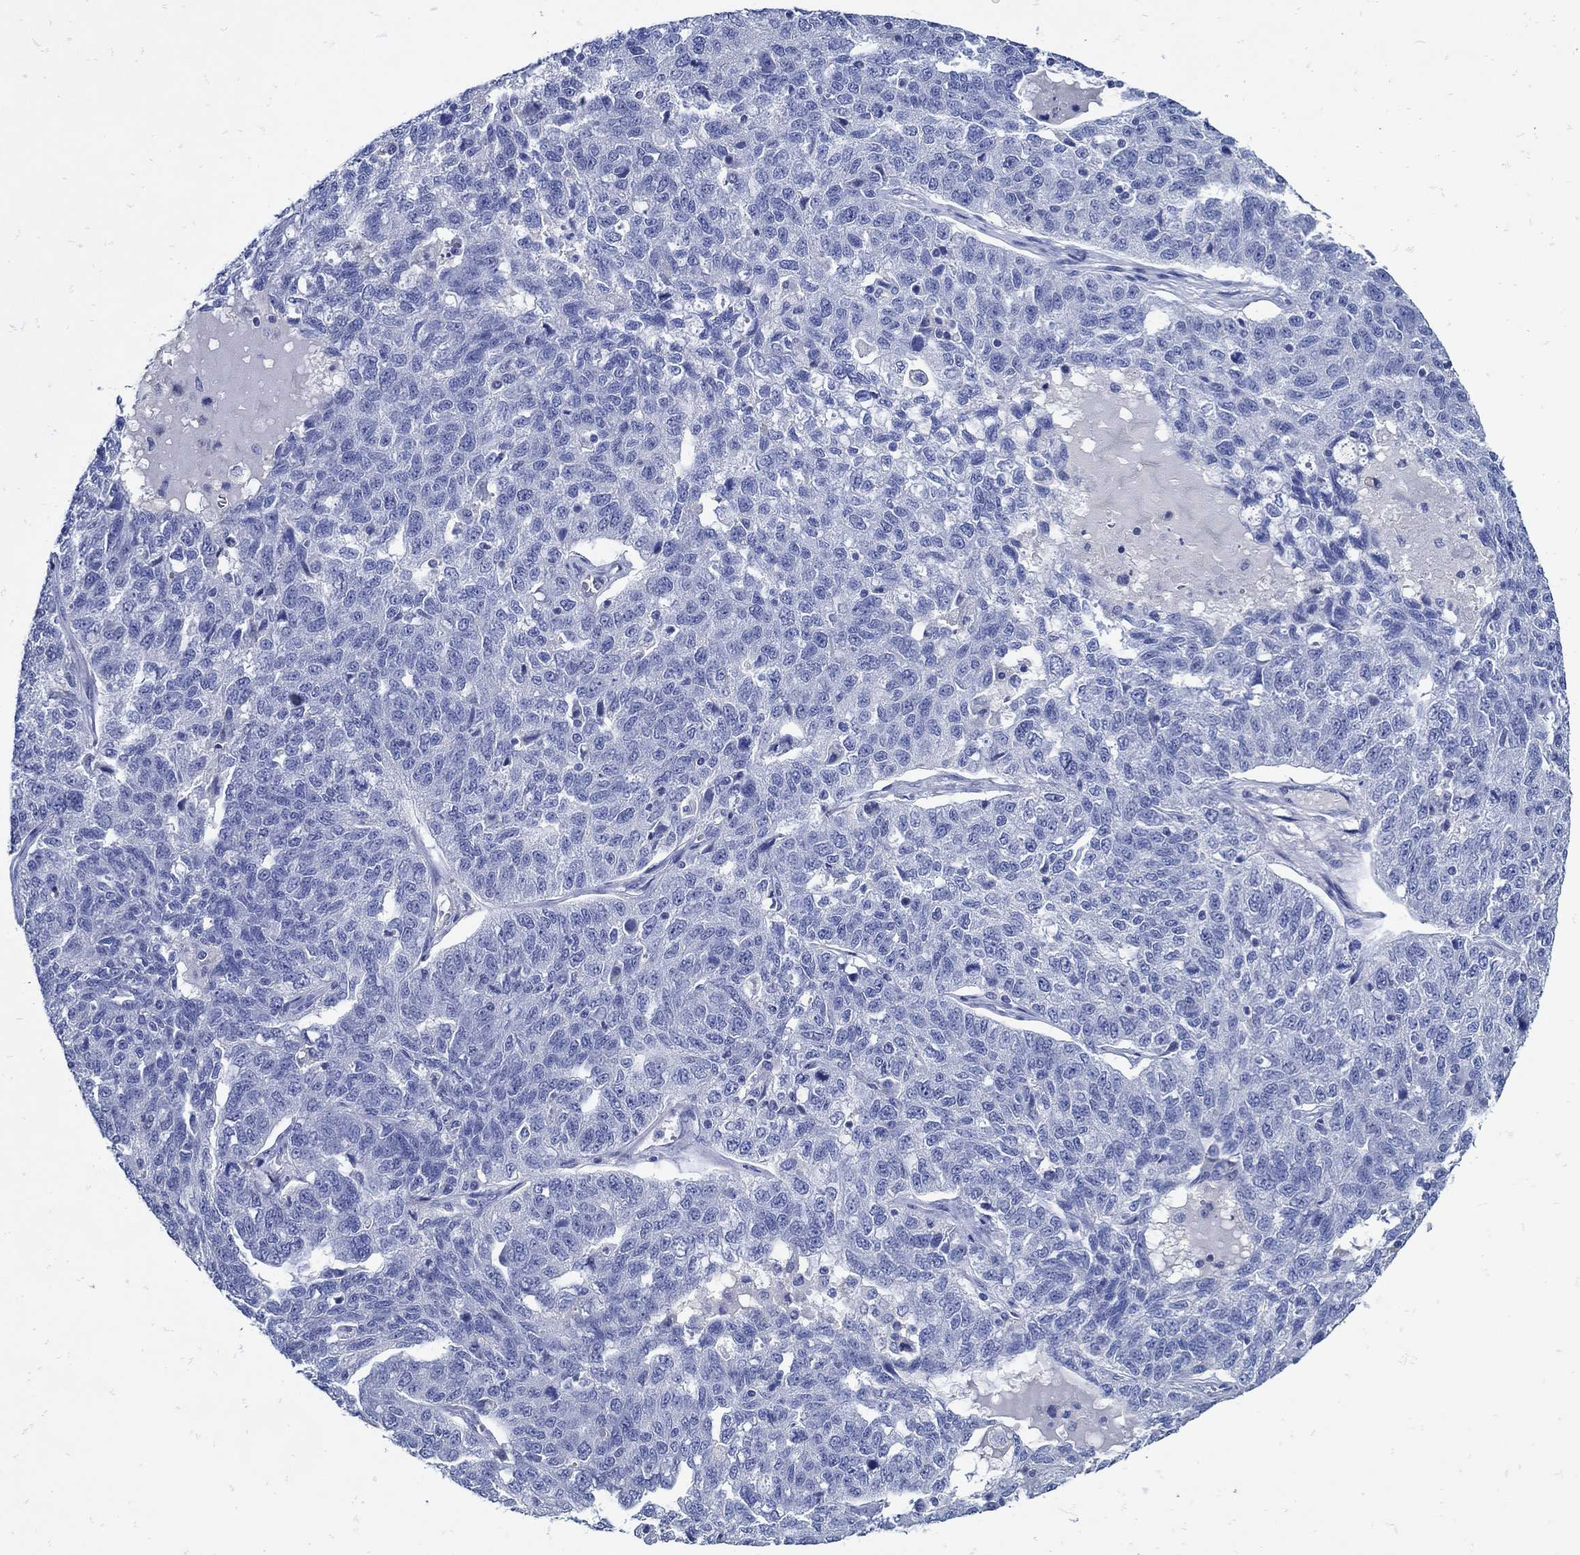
{"staining": {"intensity": "negative", "quantity": "none", "location": "none"}, "tissue": "ovarian cancer", "cell_type": "Tumor cells", "image_type": "cancer", "snomed": [{"axis": "morphology", "description": "Cystadenocarcinoma, serous, NOS"}, {"axis": "topography", "description": "Ovary"}], "caption": "Ovarian cancer (serous cystadenocarcinoma) stained for a protein using IHC displays no expression tumor cells.", "gene": "NOS1", "patient": {"sex": "female", "age": 71}}